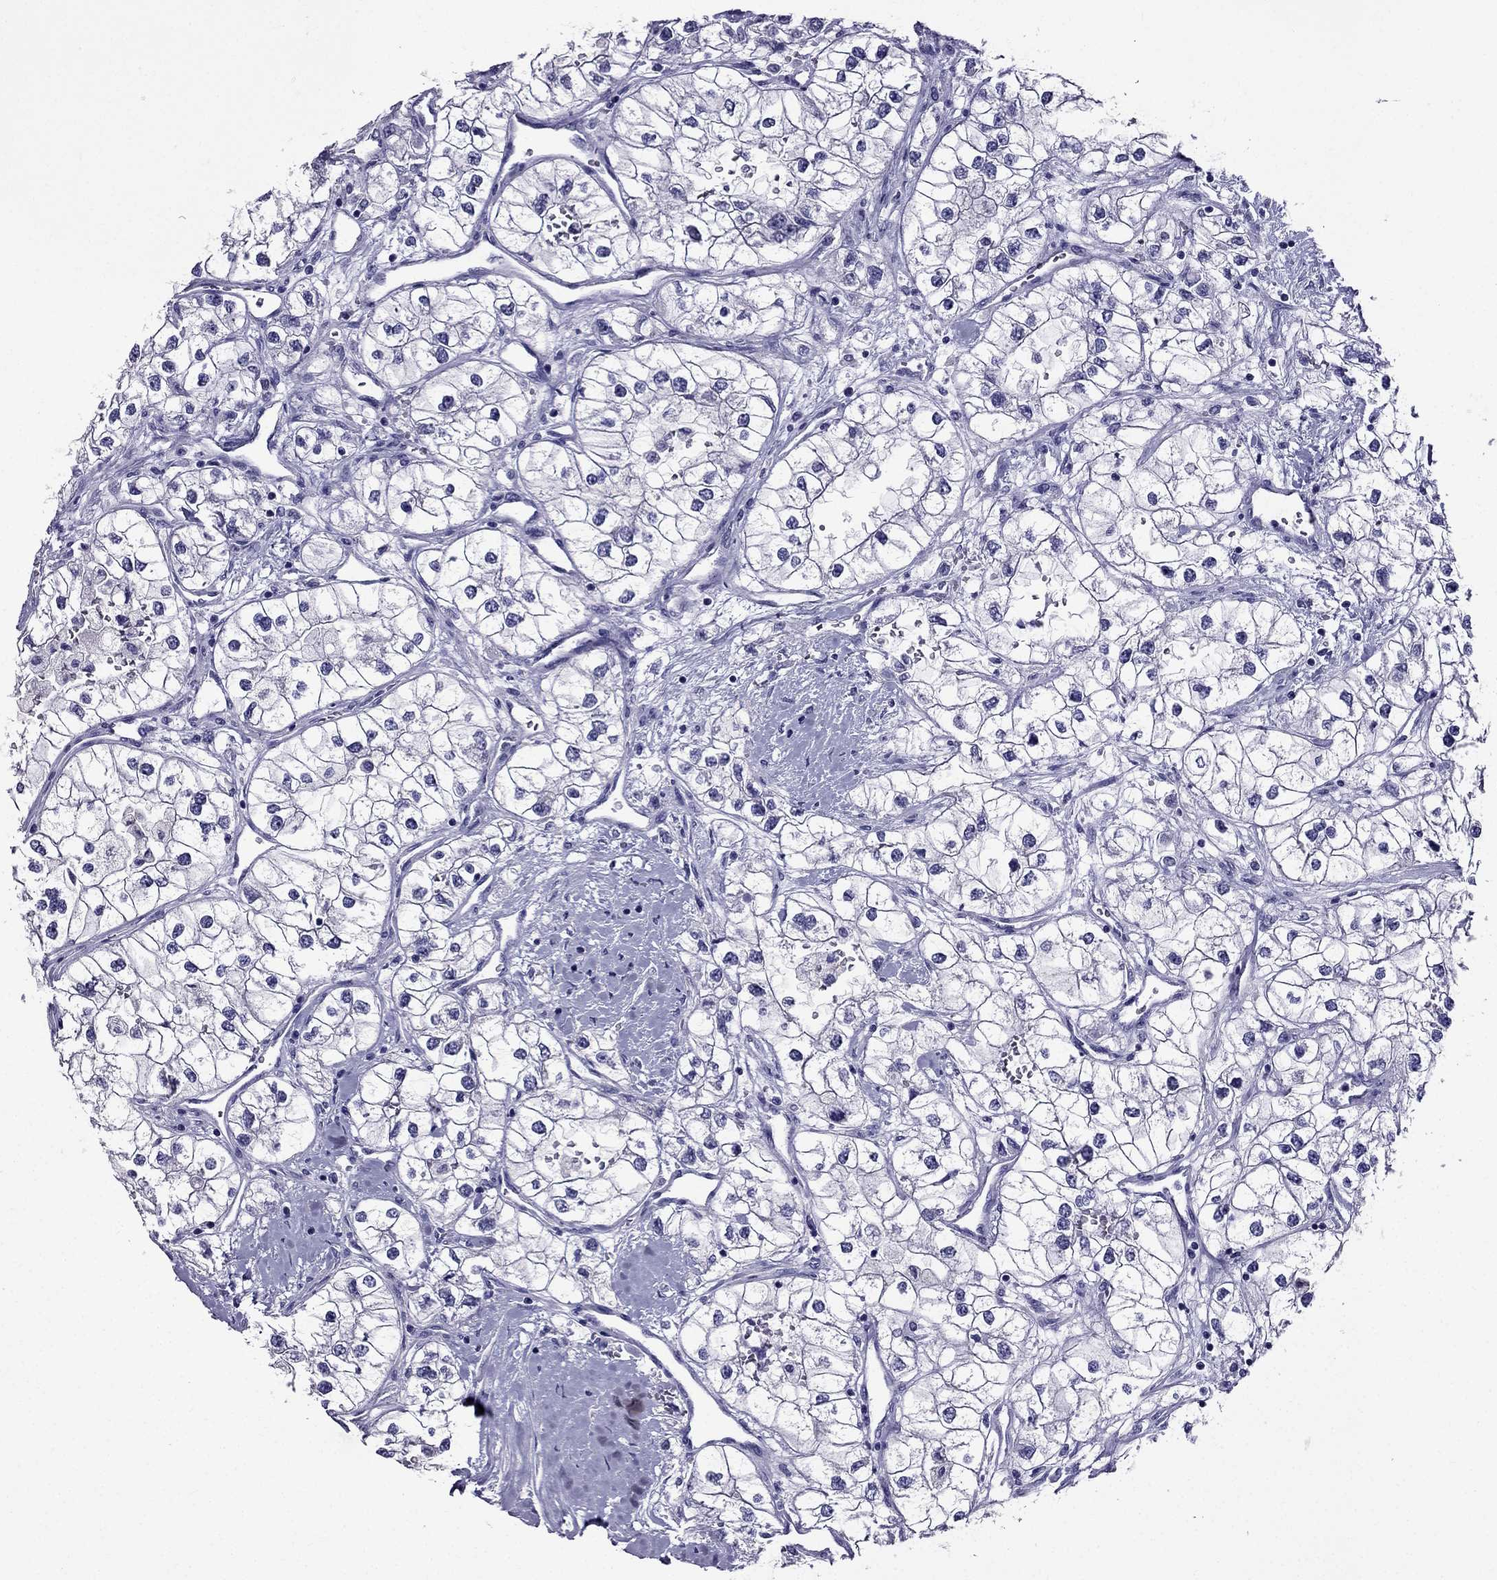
{"staining": {"intensity": "negative", "quantity": "none", "location": "none"}, "tissue": "renal cancer", "cell_type": "Tumor cells", "image_type": "cancer", "snomed": [{"axis": "morphology", "description": "Adenocarcinoma, NOS"}, {"axis": "topography", "description": "Kidney"}], "caption": "Immunohistochemical staining of human renal adenocarcinoma exhibits no significant staining in tumor cells.", "gene": "ZNF541", "patient": {"sex": "male", "age": 59}}